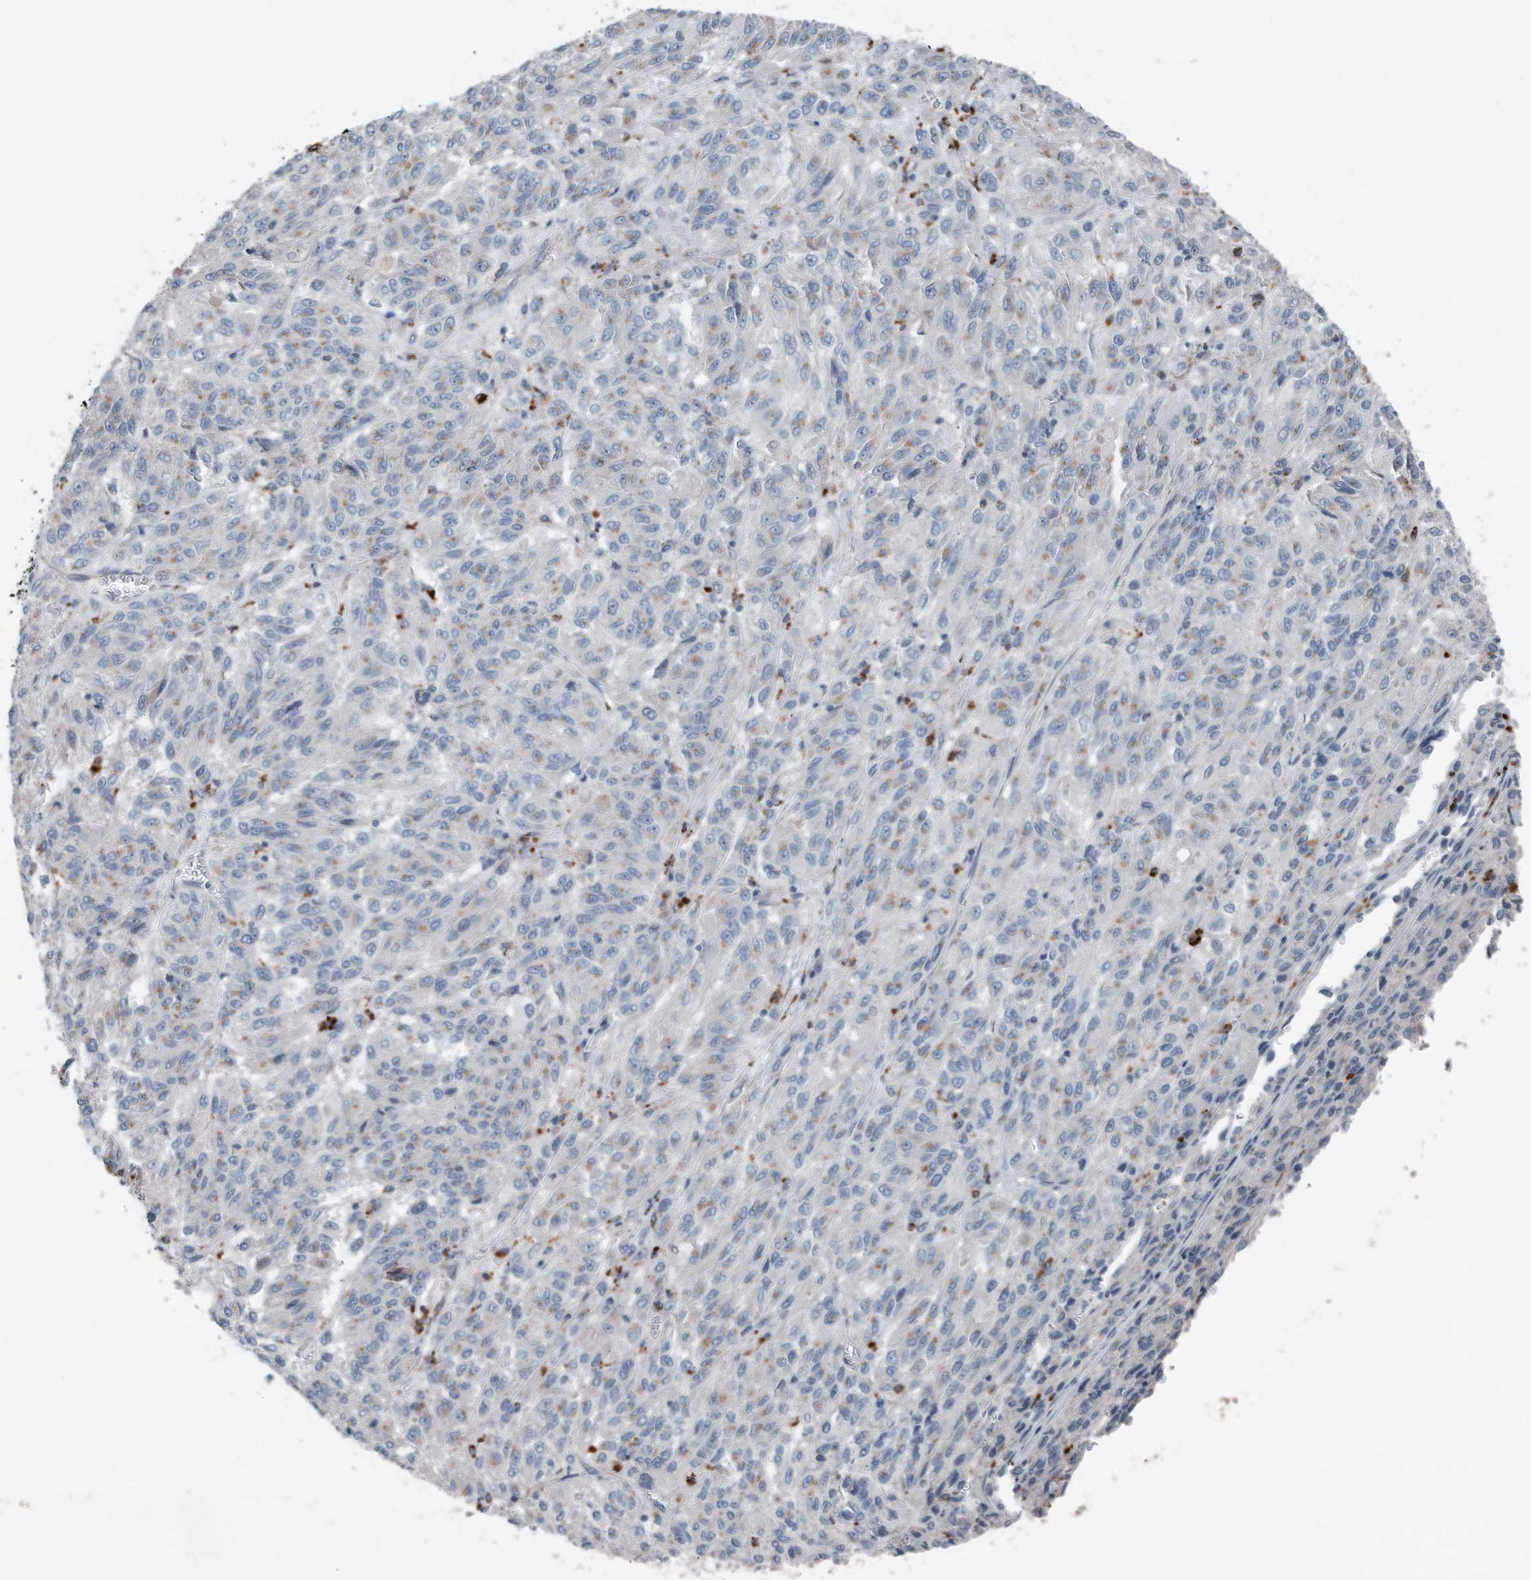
{"staining": {"intensity": "weak", "quantity": "<25%", "location": "cytoplasmic/membranous"}, "tissue": "melanoma", "cell_type": "Tumor cells", "image_type": "cancer", "snomed": [{"axis": "morphology", "description": "Malignant melanoma, Metastatic site"}, {"axis": "topography", "description": "Lung"}], "caption": "Image shows no protein expression in tumor cells of melanoma tissue. (DAB (3,3'-diaminobenzidine) immunohistochemistry with hematoxylin counter stain).", "gene": "ZNF772", "patient": {"sex": "male", "age": 64}}